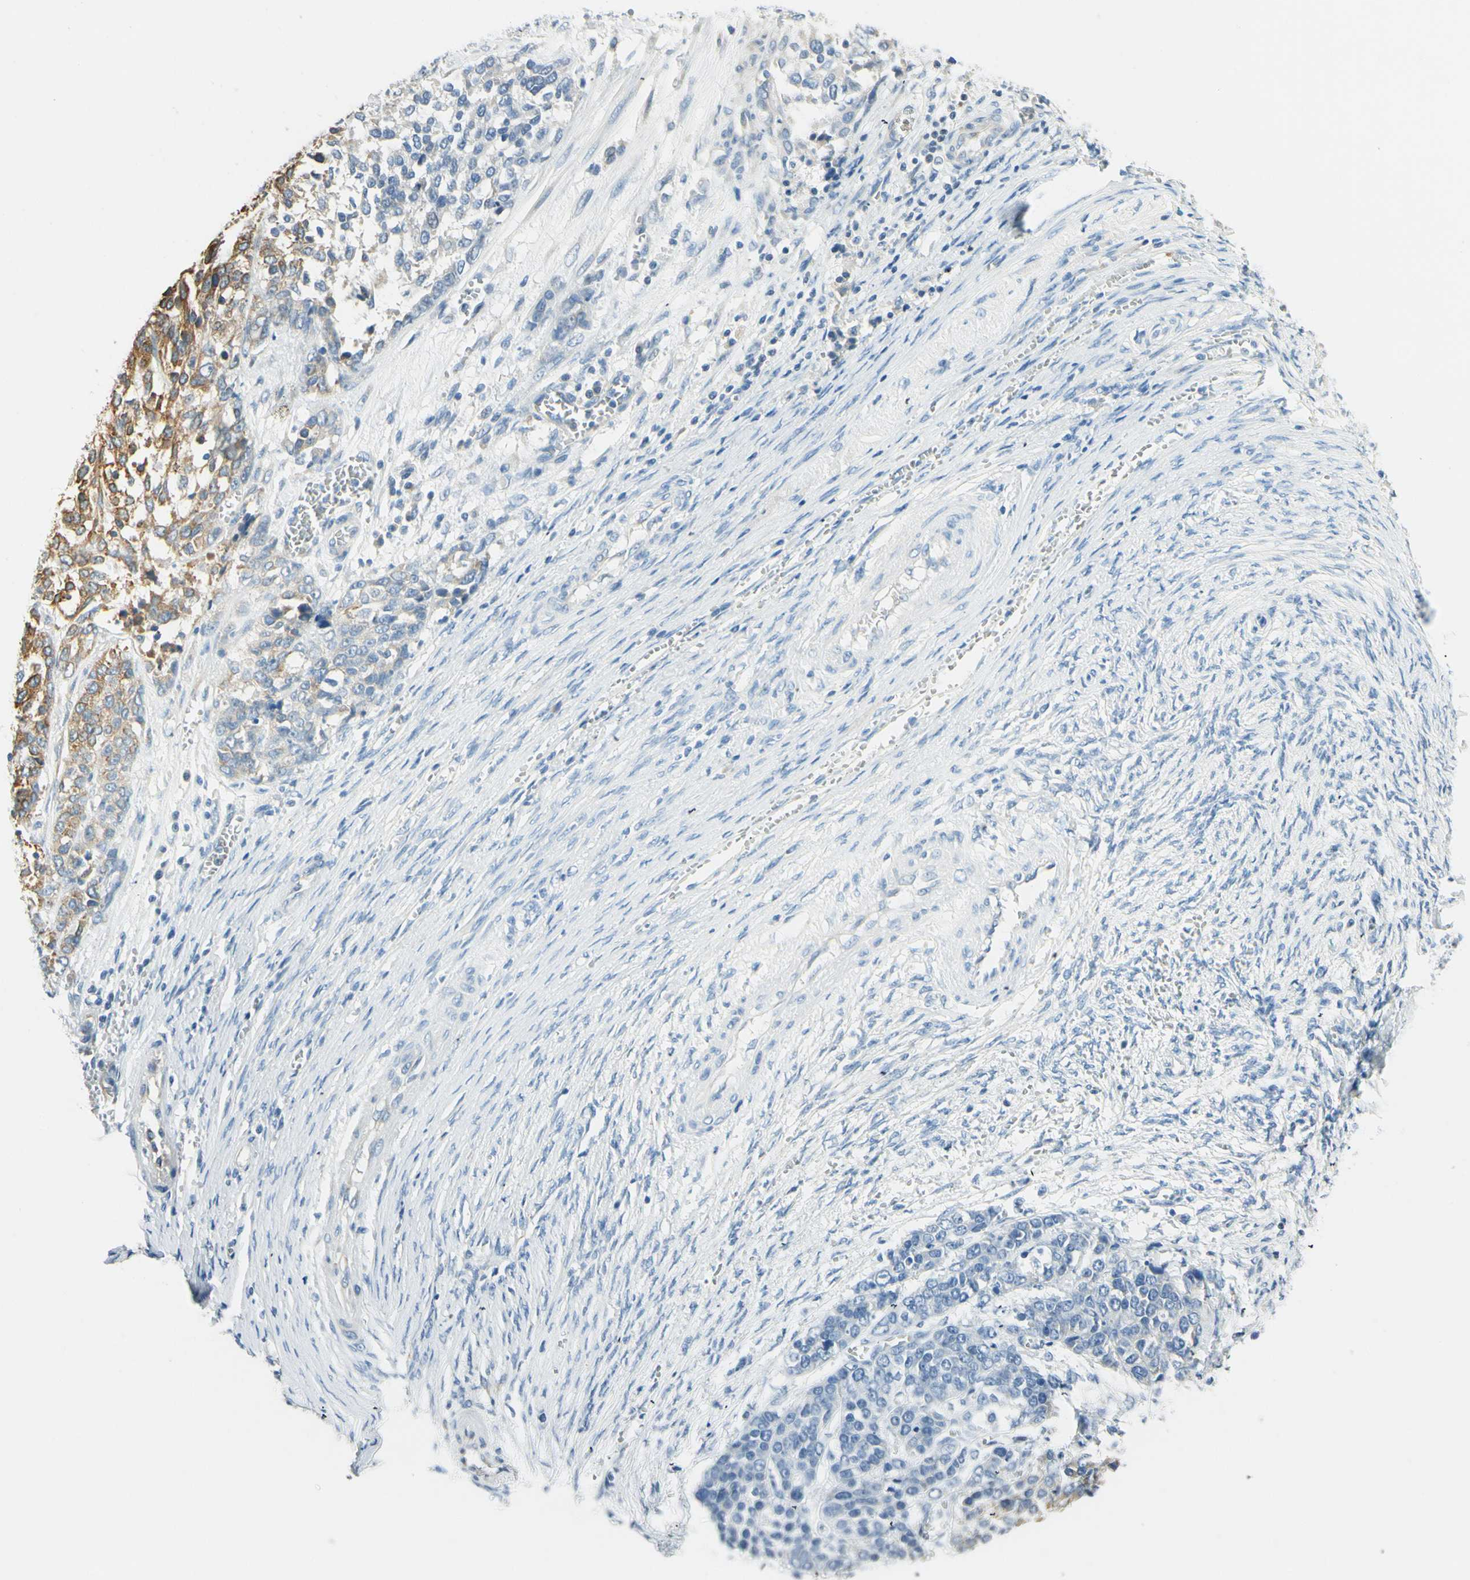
{"staining": {"intensity": "negative", "quantity": "none", "location": "none"}, "tissue": "ovarian cancer", "cell_type": "Tumor cells", "image_type": "cancer", "snomed": [{"axis": "morphology", "description": "Cystadenocarcinoma, serous, NOS"}, {"axis": "topography", "description": "Ovary"}], "caption": "This is an IHC histopathology image of serous cystadenocarcinoma (ovarian). There is no expression in tumor cells.", "gene": "IGDCC4", "patient": {"sex": "female", "age": 44}}